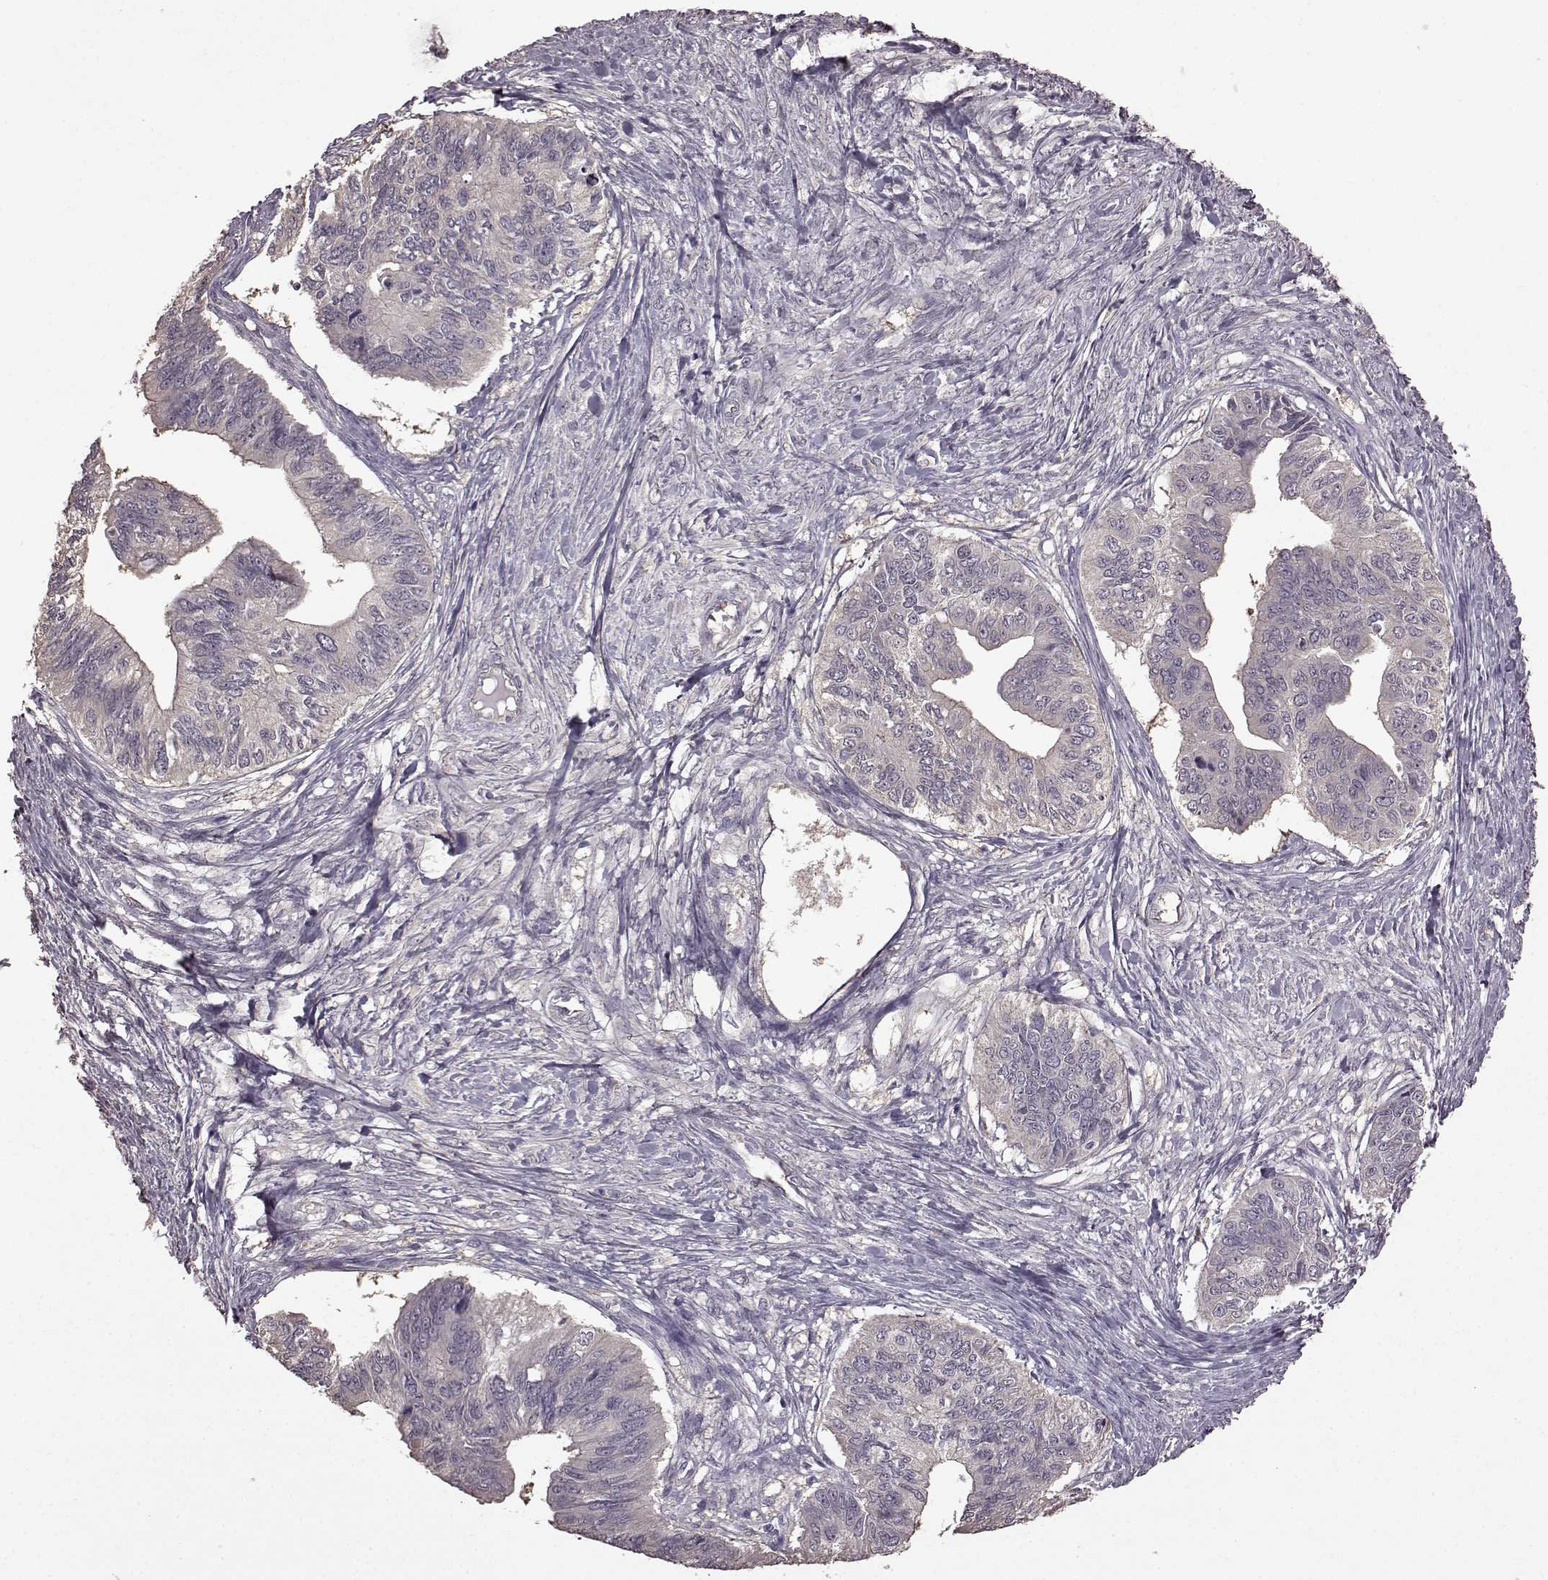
{"staining": {"intensity": "negative", "quantity": "none", "location": "none"}, "tissue": "ovarian cancer", "cell_type": "Tumor cells", "image_type": "cancer", "snomed": [{"axis": "morphology", "description": "Cystadenocarcinoma, mucinous, NOS"}, {"axis": "topography", "description": "Ovary"}], "caption": "The micrograph displays no staining of tumor cells in mucinous cystadenocarcinoma (ovarian).", "gene": "NME1-NME2", "patient": {"sex": "female", "age": 76}}